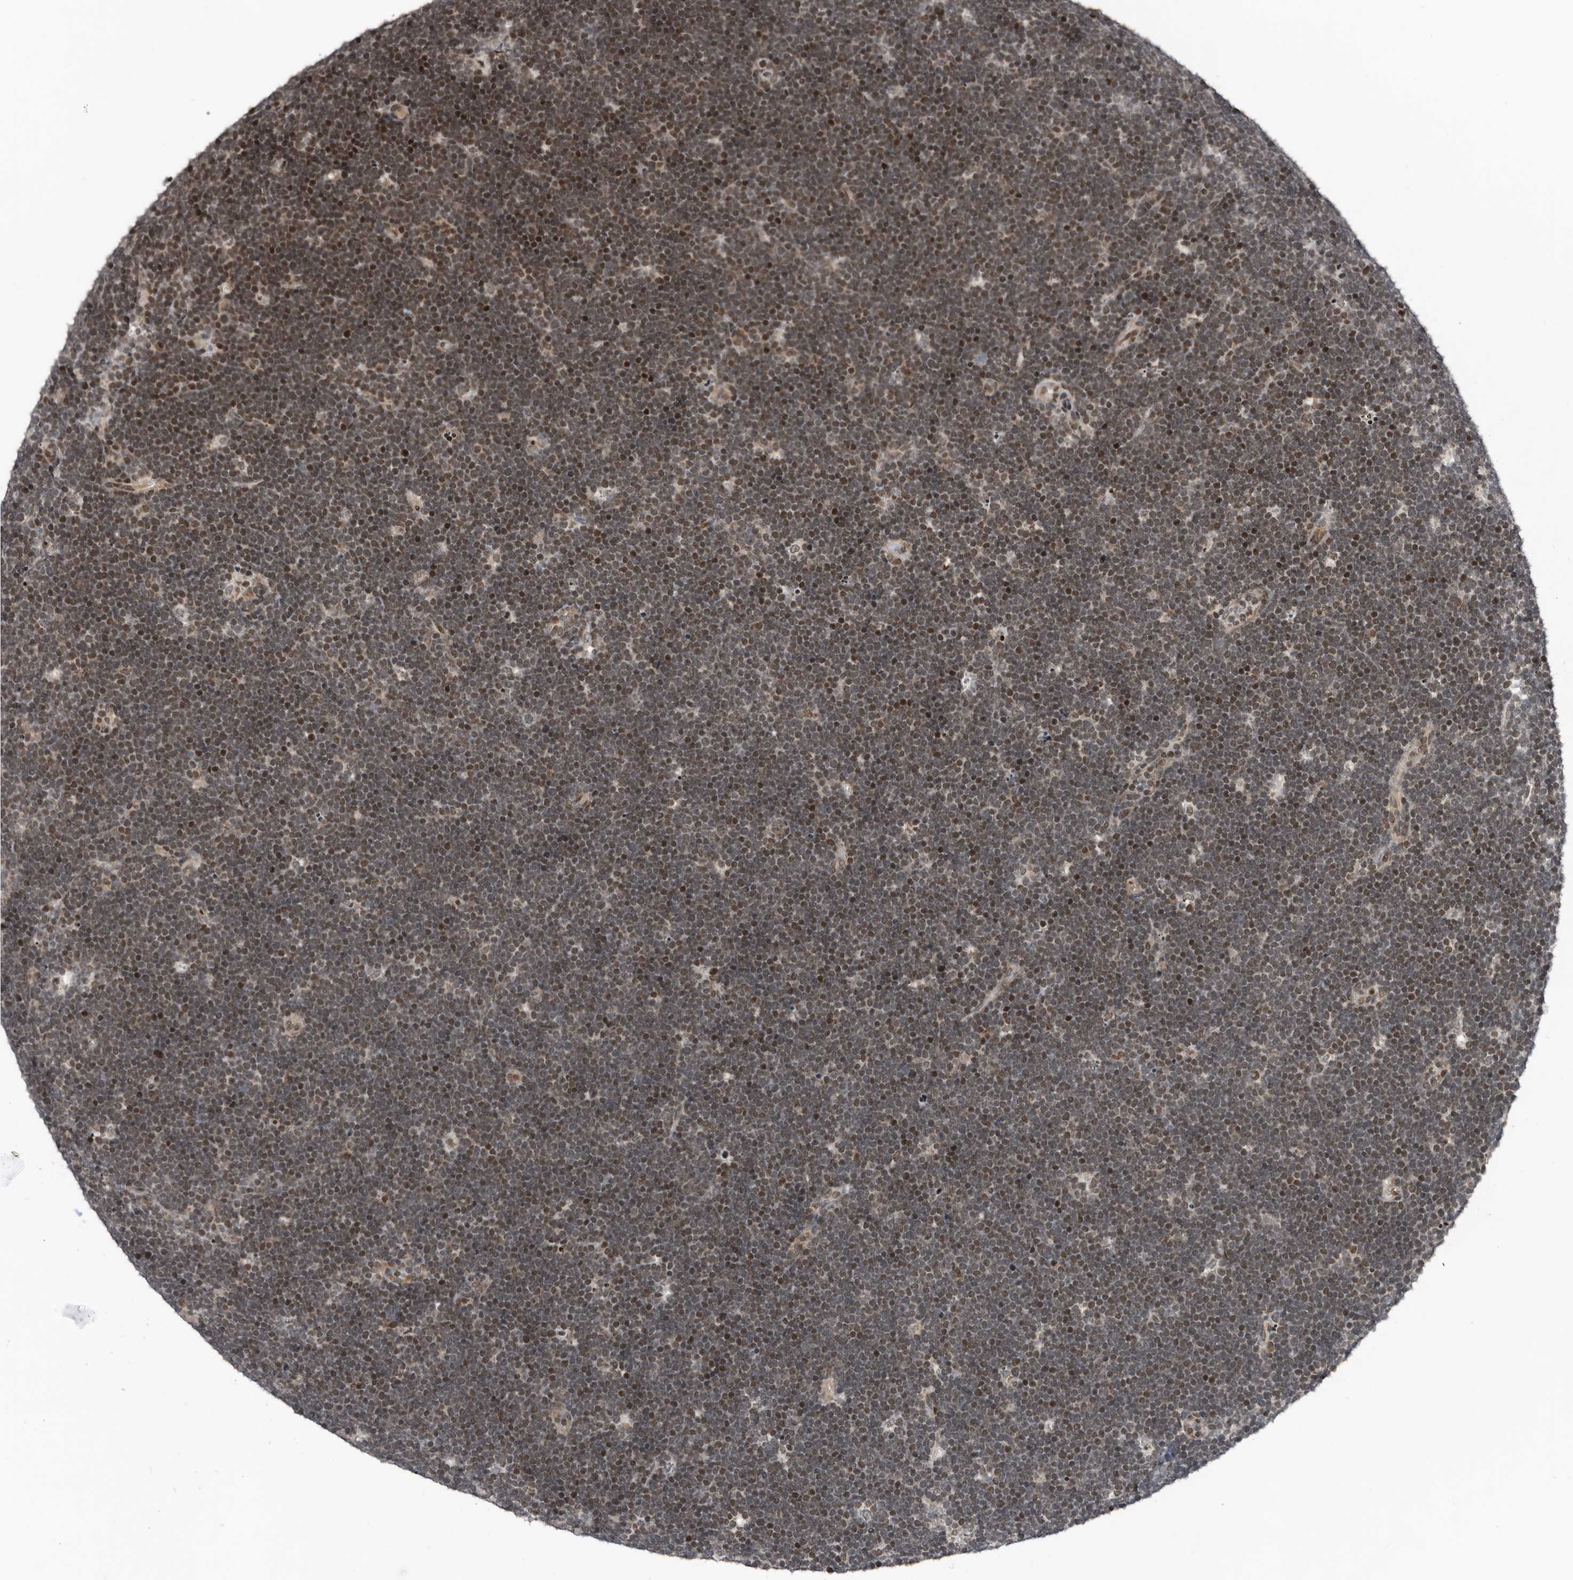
{"staining": {"intensity": "moderate", "quantity": "25%-75%", "location": "nuclear"}, "tissue": "lymphoma", "cell_type": "Tumor cells", "image_type": "cancer", "snomed": [{"axis": "morphology", "description": "Malignant lymphoma, non-Hodgkin's type, High grade"}, {"axis": "topography", "description": "Lymph node"}], "caption": "Immunohistochemistry (DAB) staining of lymphoma demonstrates moderate nuclear protein staining in approximately 25%-75% of tumor cells.", "gene": "SNRNP48", "patient": {"sex": "male", "age": 13}}